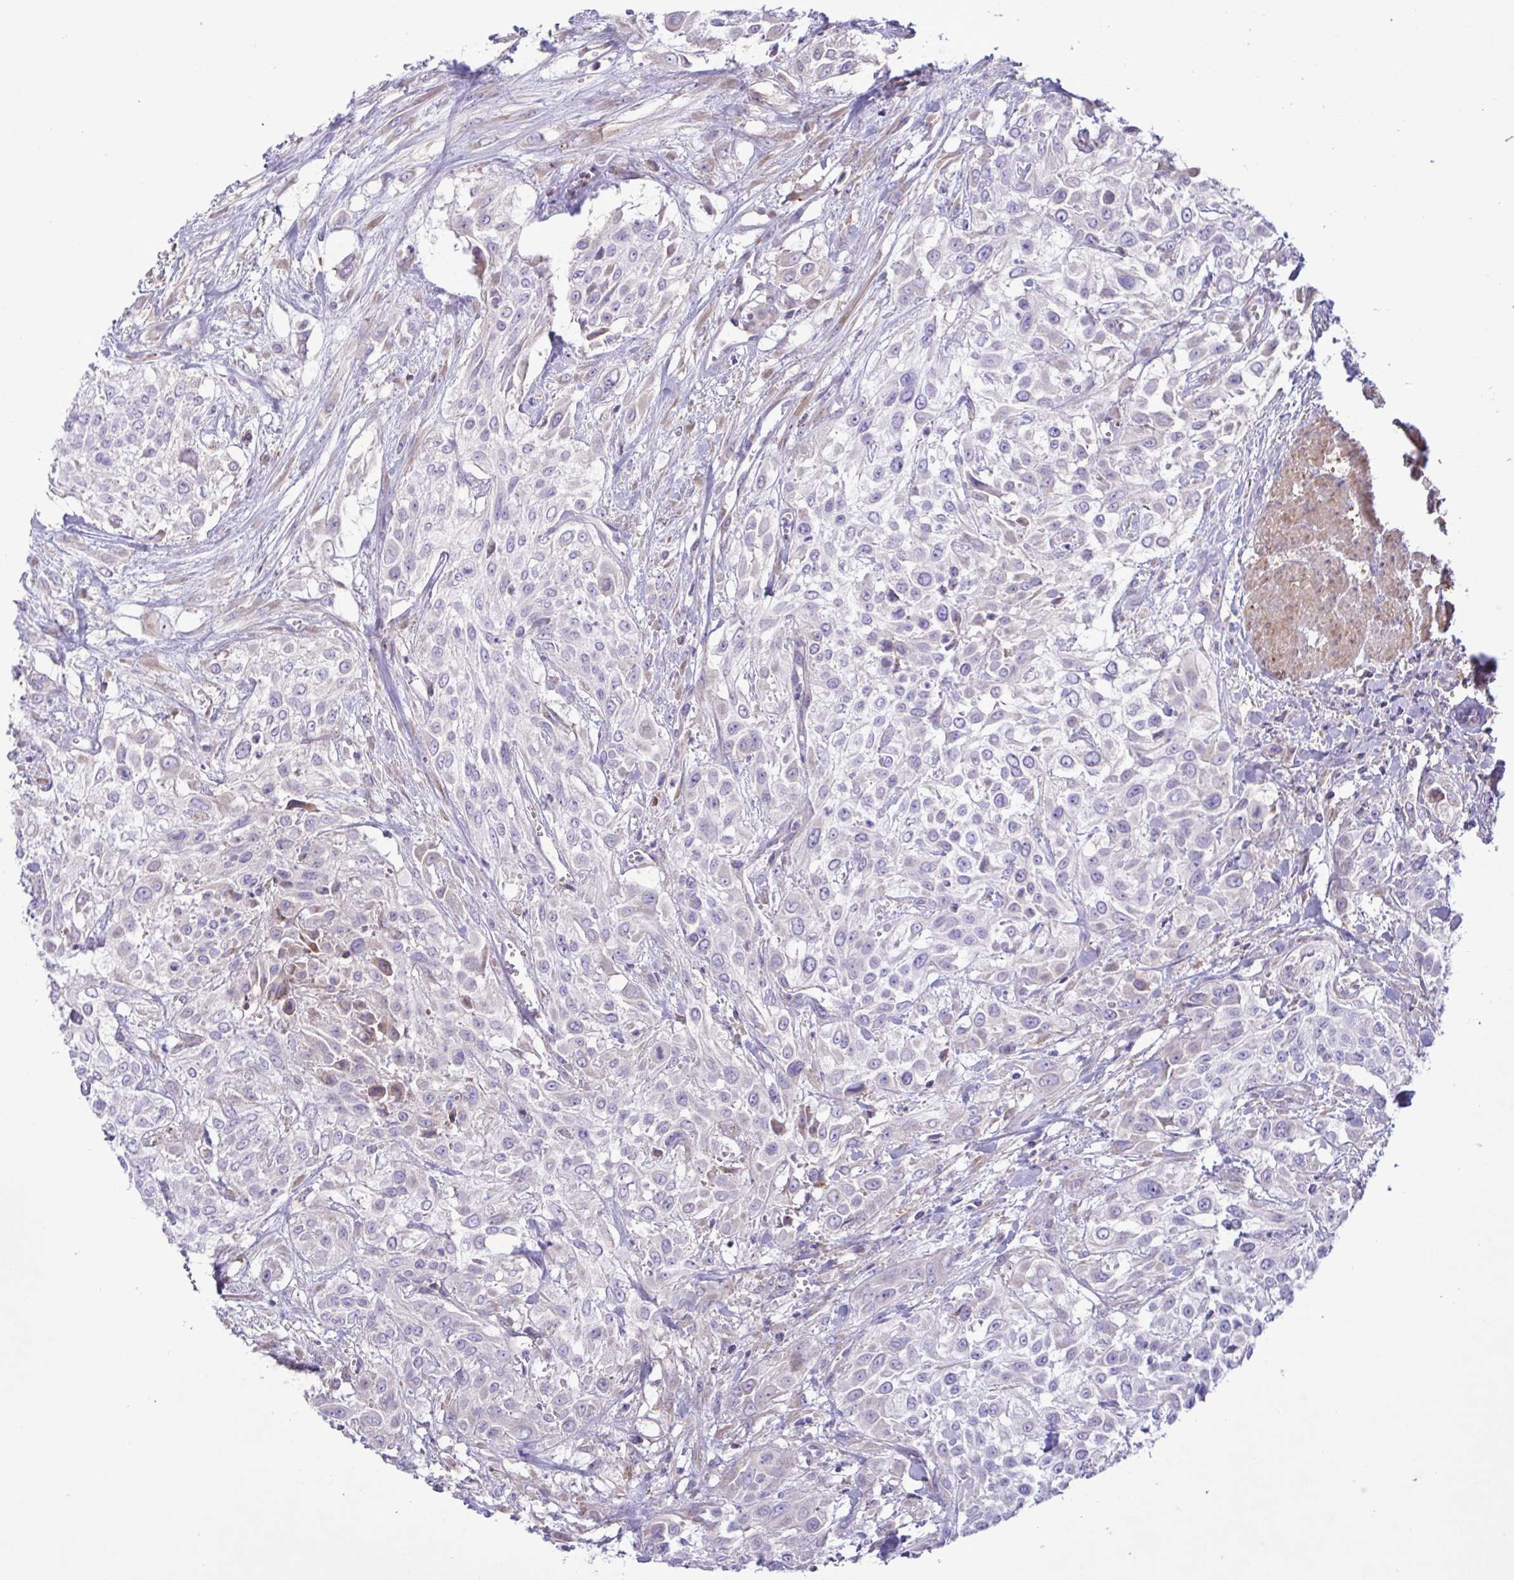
{"staining": {"intensity": "negative", "quantity": "none", "location": "none"}, "tissue": "urothelial cancer", "cell_type": "Tumor cells", "image_type": "cancer", "snomed": [{"axis": "morphology", "description": "Urothelial carcinoma, High grade"}, {"axis": "topography", "description": "Urinary bladder"}], "caption": "This image is of high-grade urothelial carcinoma stained with immunohistochemistry to label a protein in brown with the nuclei are counter-stained blue. There is no expression in tumor cells.", "gene": "FAM86B1", "patient": {"sex": "male", "age": 57}}